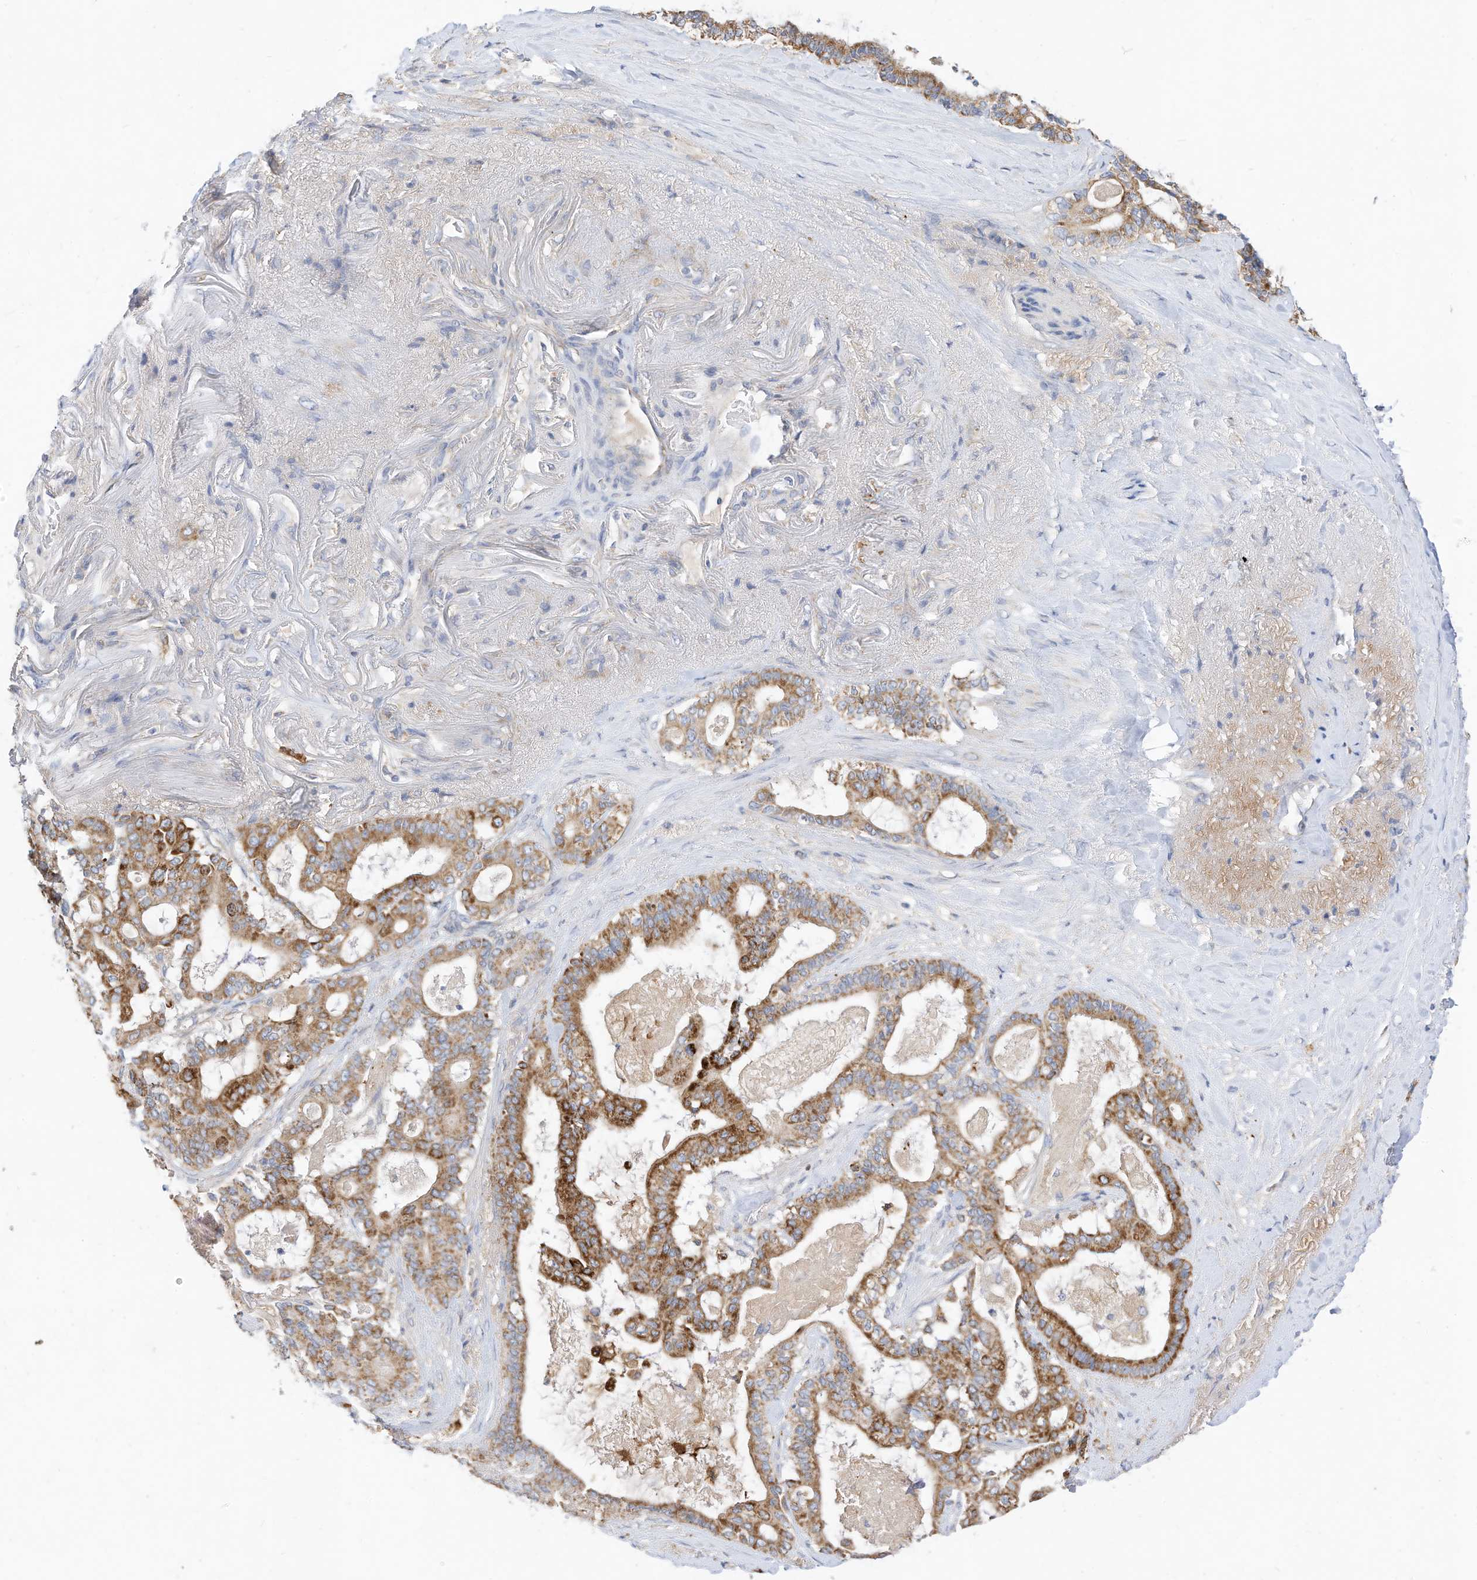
{"staining": {"intensity": "strong", "quantity": ">75%", "location": "cytoplasmic/membranous"}, "tissue": "pancreatic cancer", "cell_type": "Tumor cells", "image_type": "cancer", "snomed": [{"axis": "morphology", "description": "Adenocarcinoma, NOS"}, {"axis": "topography", "description": "Pancreas"}], "caption": "Immunohistochemistry (IHC) image of human pancreatic adenocarcinoma stained for a protein (brown), which exhibits high levels of strong cytoplasmic/membranous expression in approximately >75% of tumor cells.", "gene": "RHOH", "patient": {"sex": "male", "age": 63}}